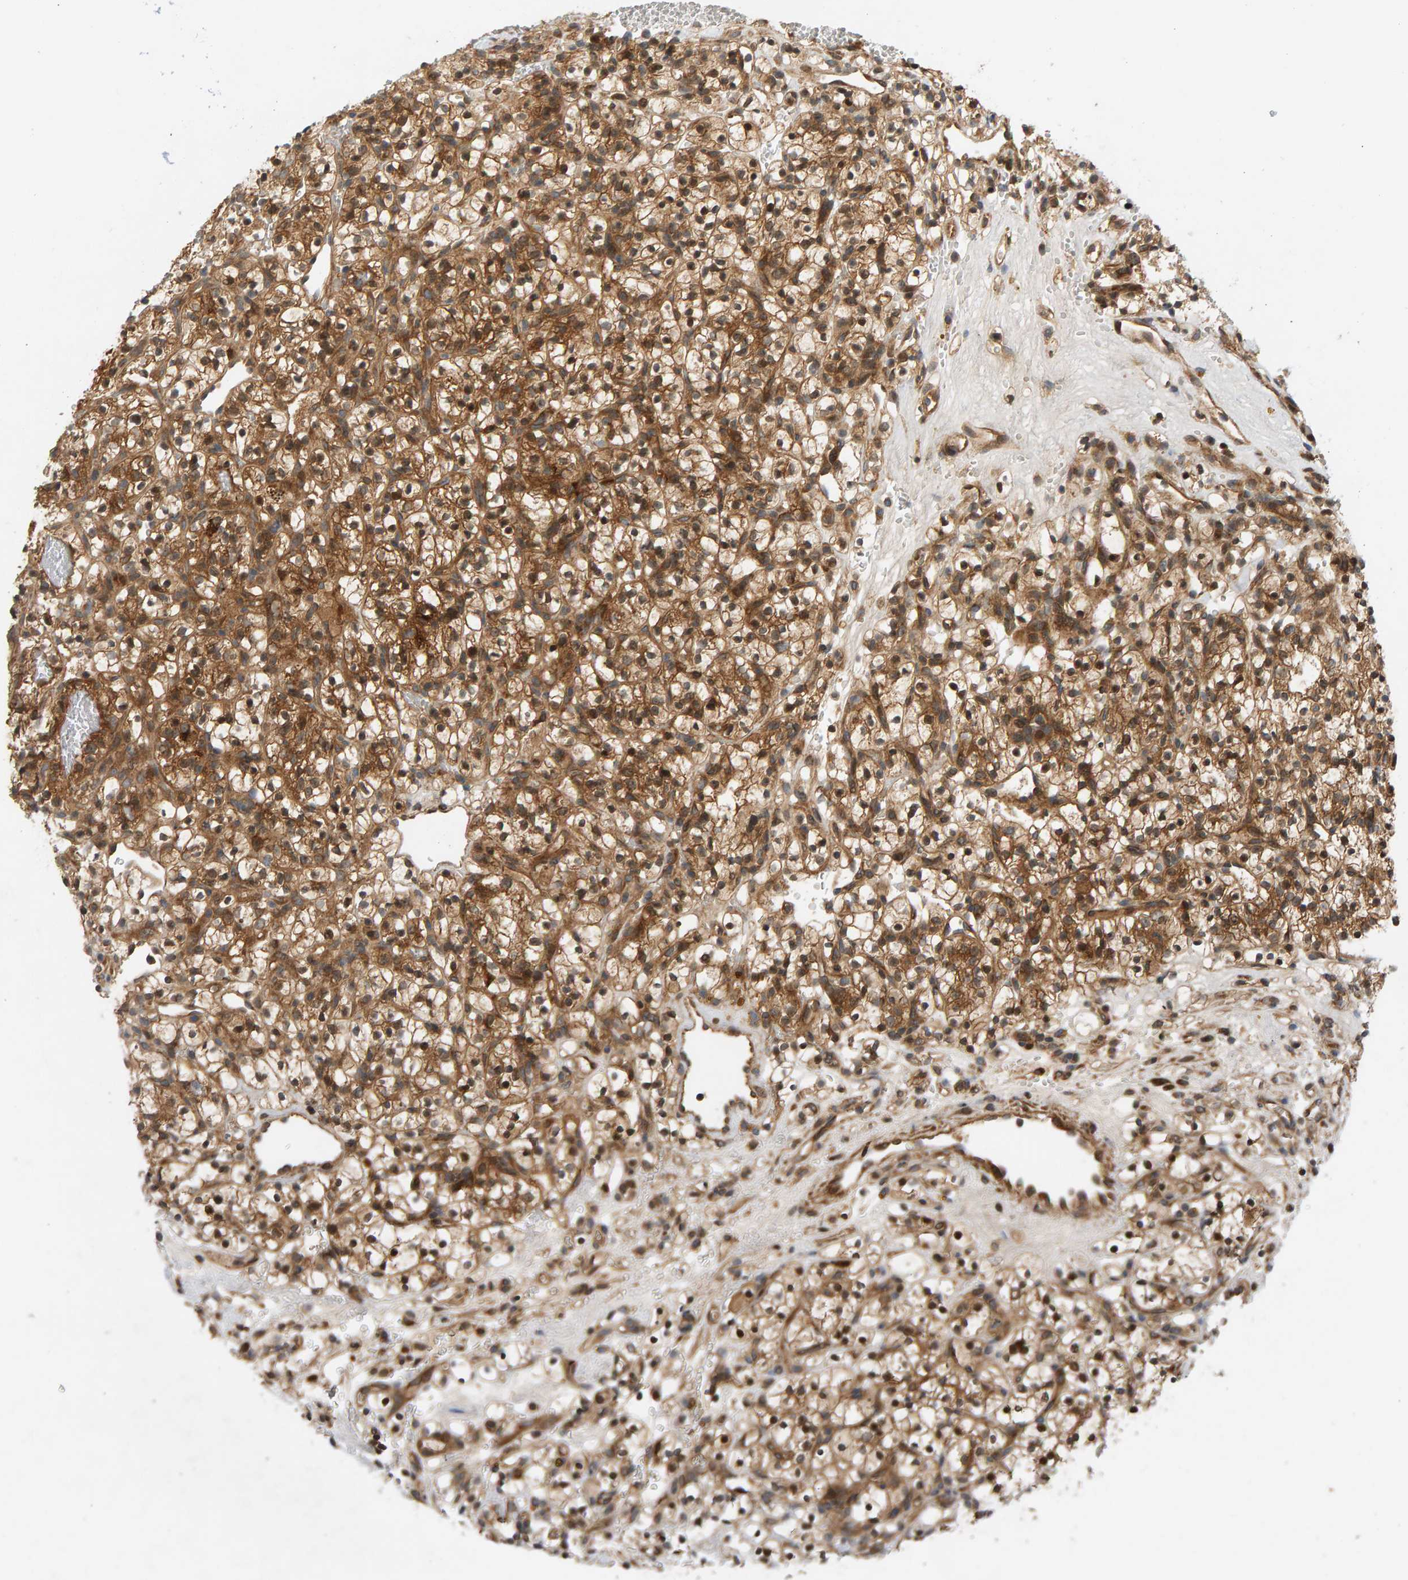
{"staining": {"intensity": "moderate", "quantity": ">75%", "location": "cytoplasmic/membranous"}, "tissue": "renal cancer", "cell_type": "Tumor cells", "image_type": "cancer", "snomed": [{"axis": "morphology", "description": "Adenocarcinoma, NOS"}, {"axis": "topography", "description": "Kidney"}], "caption": "Immunohistochemistry photomicrograph of neoplastic tissue: human renal adenocarcinoma stained using immunohistochemistry exhibits medium levels of moderate protein expression localized specifically in the cytoplasmic/membranous of tumor cells, appearing as a cytoplasmic/membranous brown color.", "gene": "BAHCC1", "patient": {"sex": "female", "age": 57}}